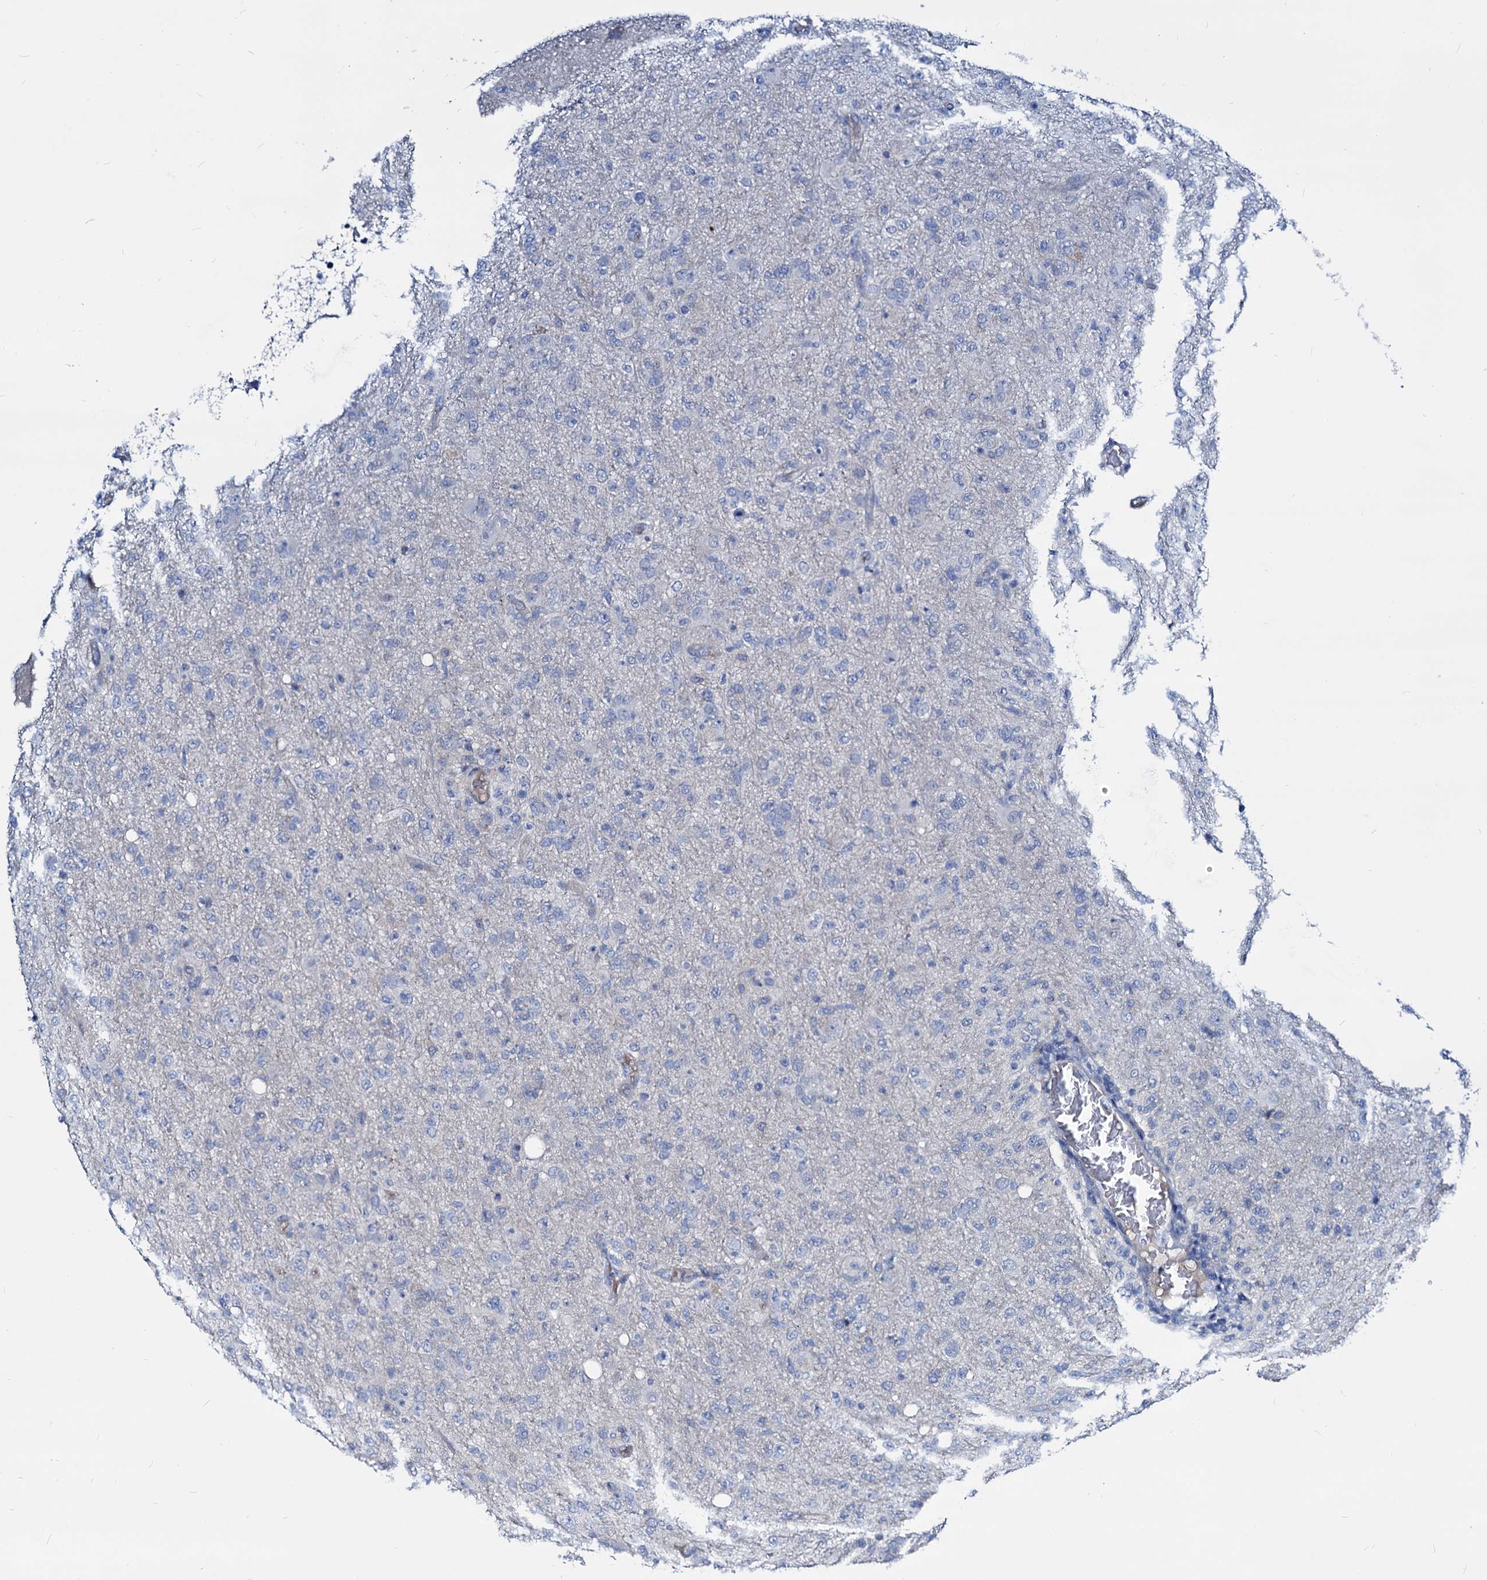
{"staining": {"intensity": "negative", "quantity": "none", "location": "none"}, "tissue": "glioma", "cell_type": "Tumor cells", "image_type": "cancer", "snomed": [{"axis": "morphology", "description": "Glioma, malignant, High grade"}, {"axis": "topography", "description": "Brain"}], "caption": "Immunohistochemical staining of human malignant high-grade glioma shows no significant expression in tumor cells. Nuclei are stained in blue.", "gene": "DYDC2", "patient": {"sex": "female", "age": 57}}